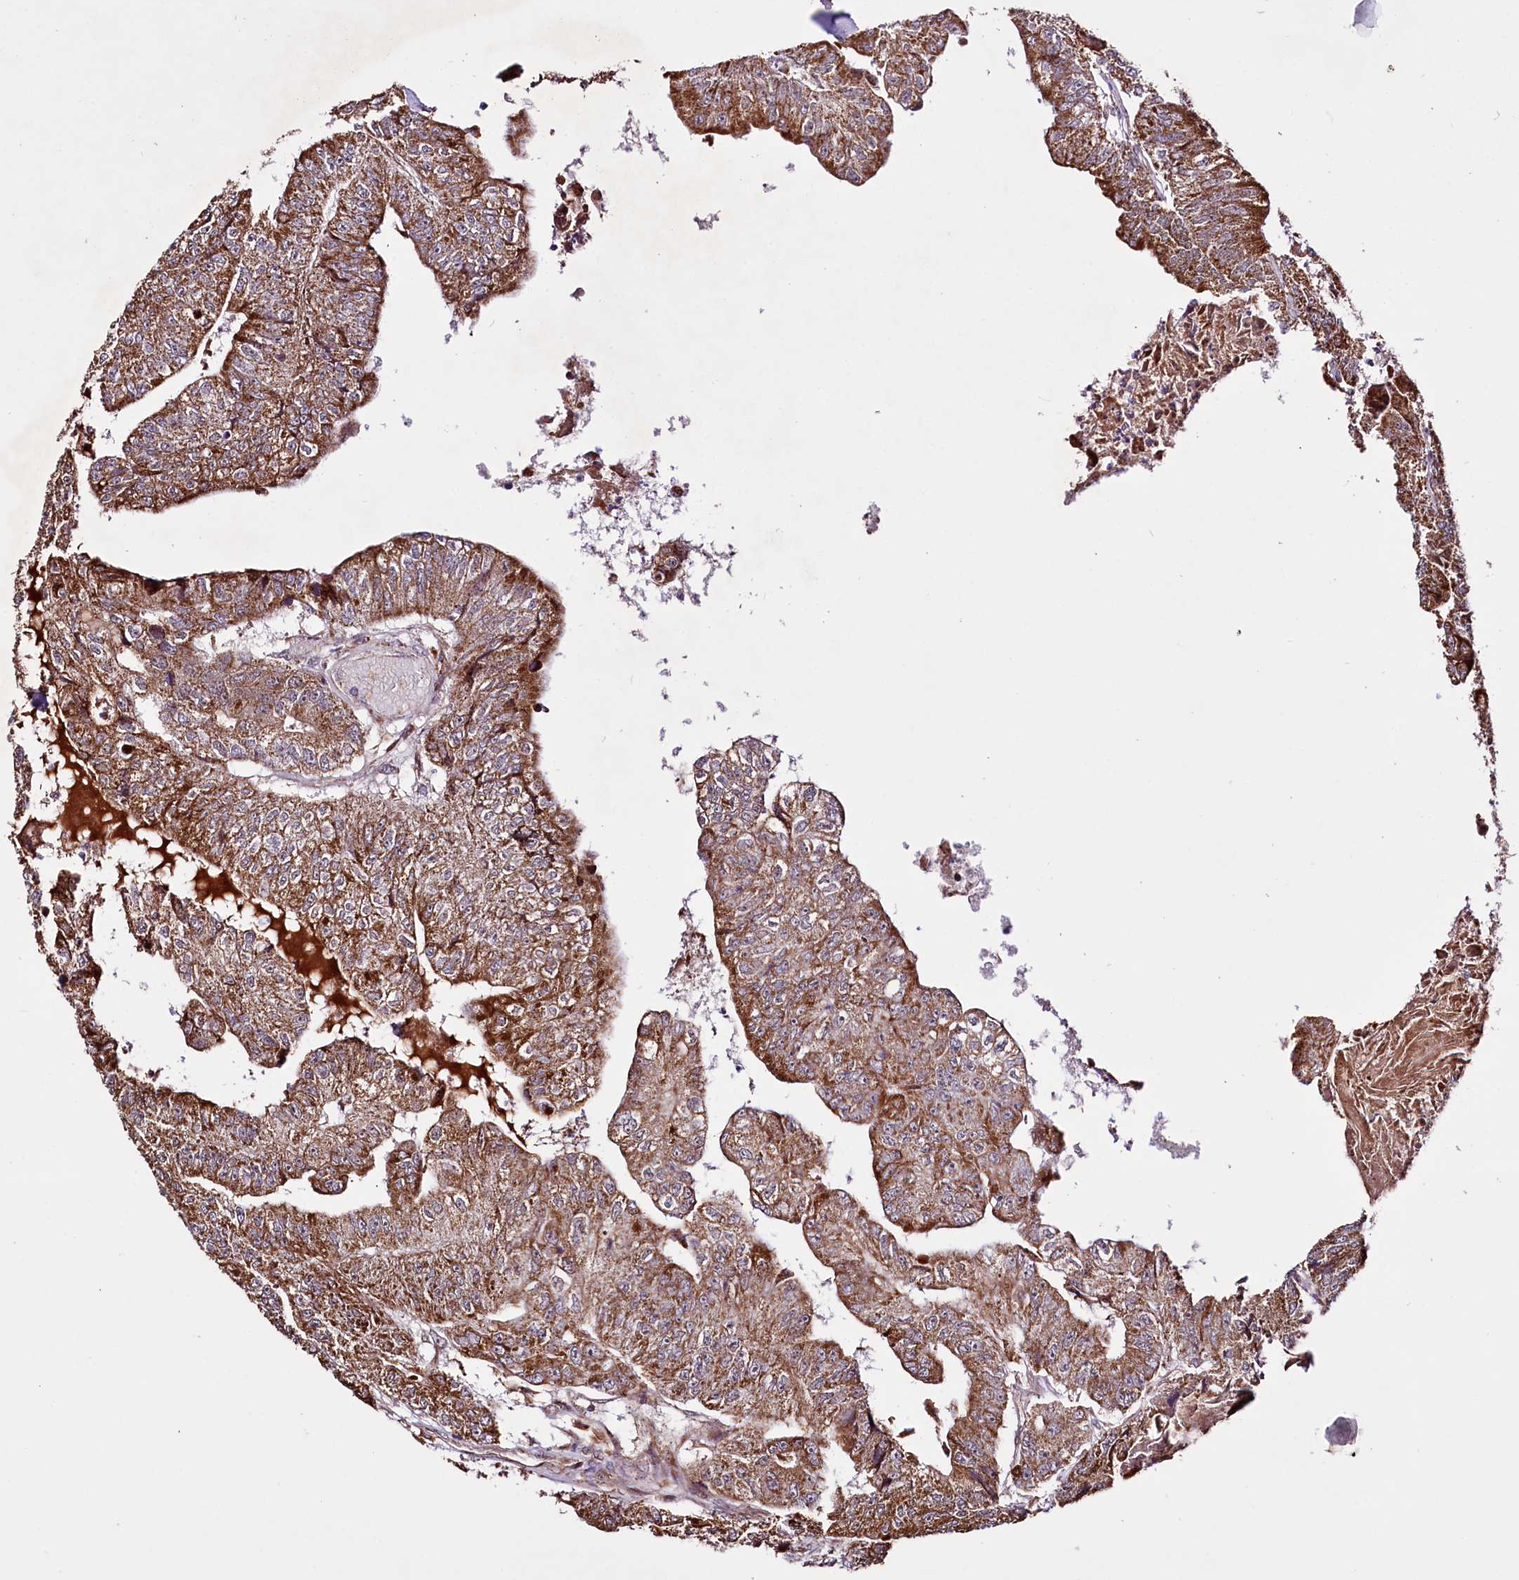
{"staining": {"intensity": "strong", "quantity": ">75%", "location": "cytoplasmic/membranous"}, "tissue": "colorectal cancer", "cell_type": "Tumor cells", "image_type": "cancer", "snomed": [{"axis": "morphology", "description": "Adenocarcinoma, NOS"}, {"axis": "topography", "description": "Colon"}], "caption": "DAB (3,3'-diaminobenzidine) immunohistochemical staining of colorectal cancer (adenocarcinoma) displays strong cytoplasmic/membranous protein expression in about >75% of tumor cells.", "gene": "ST7", "patient": {"sex": "female", "age": 67}}